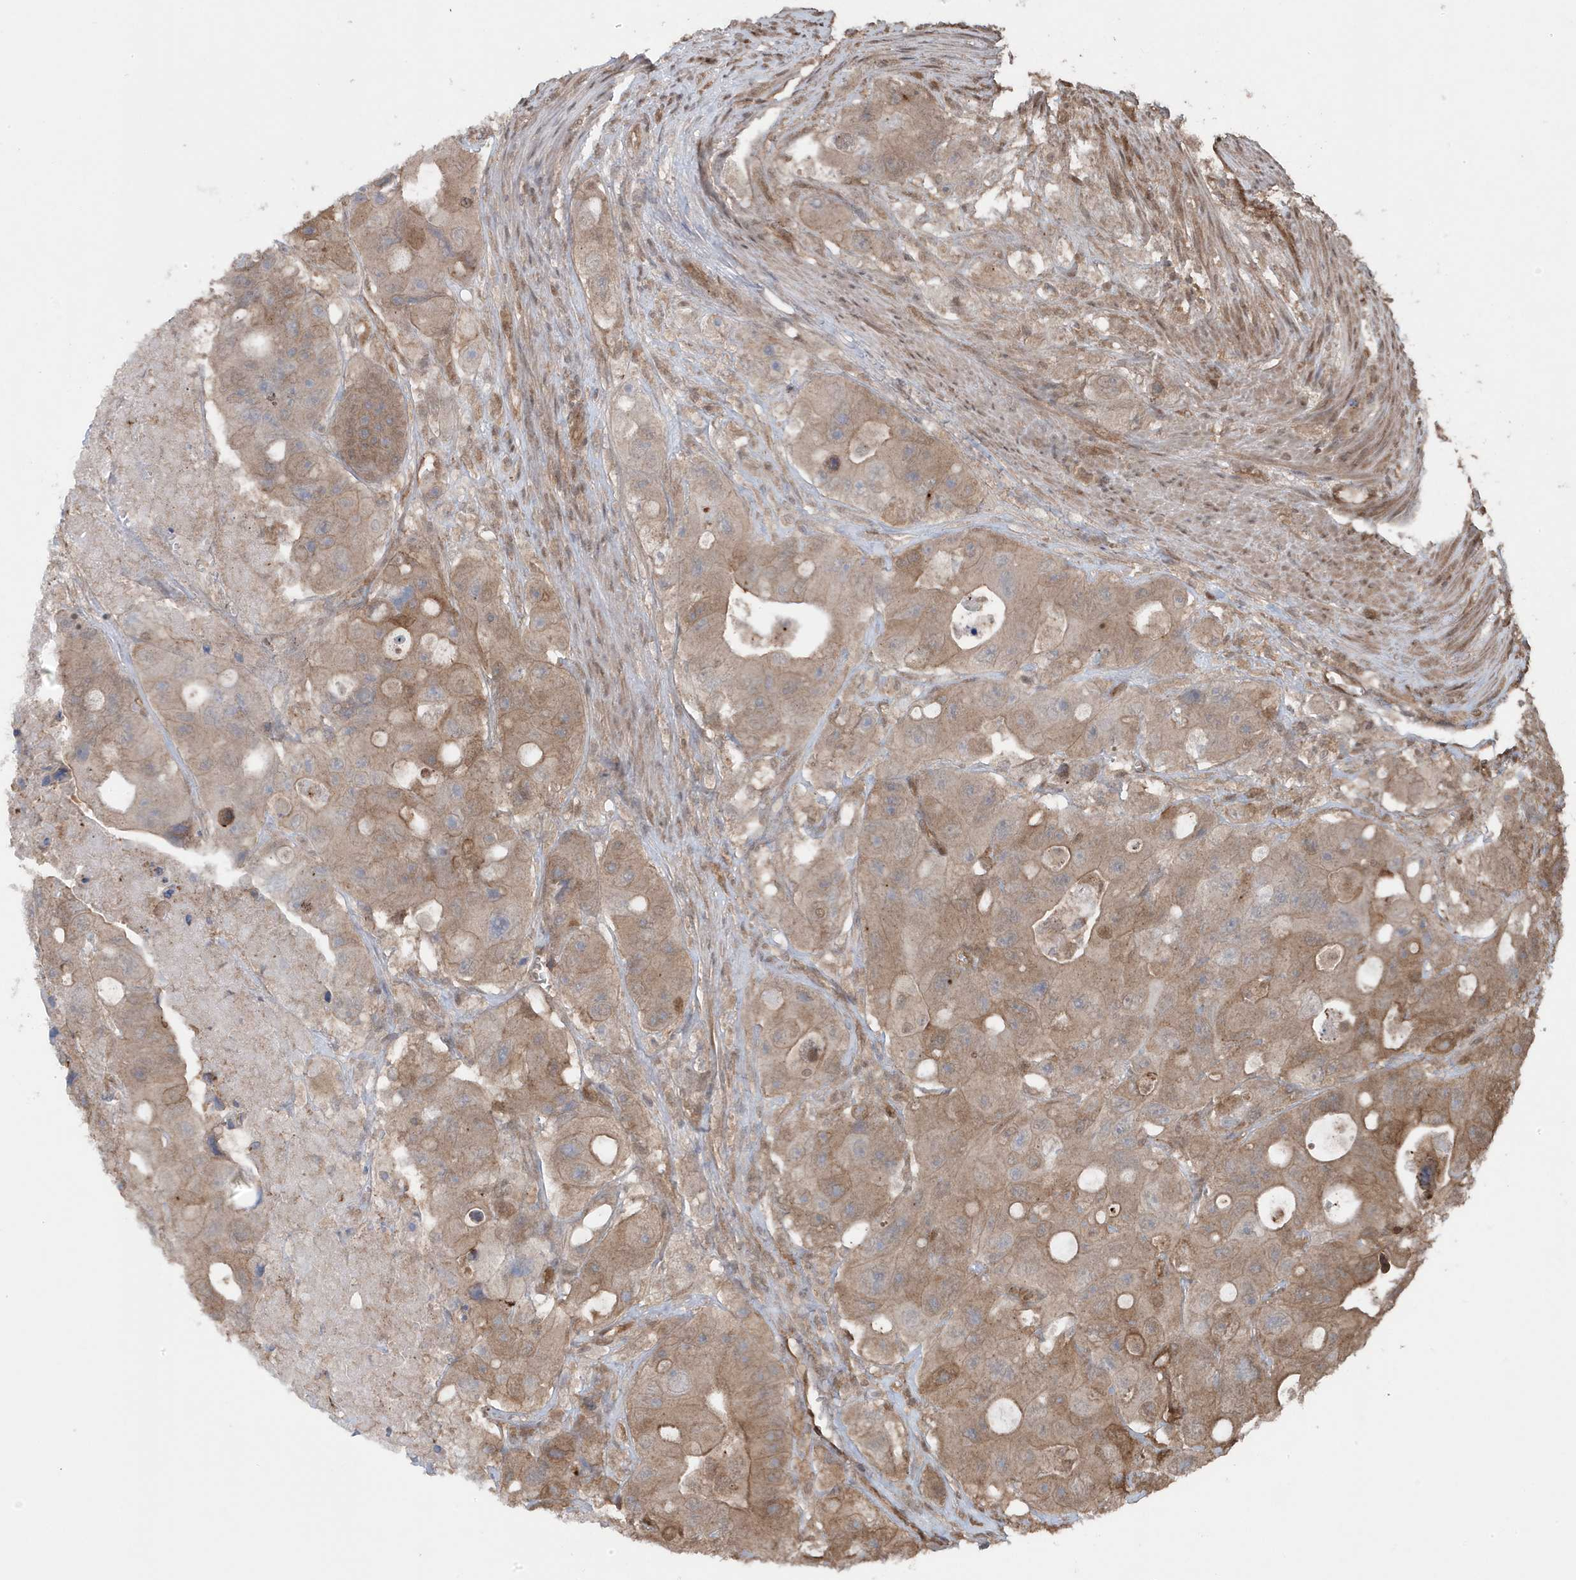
{"staining": {"intensity": "moderate", "quantity": "25%-75%", "location": "cytoplasmic/membranous"}, "tissue": "colorectal cancer", "cell_type": "Tumor cells", "image_type": "cancer", "snomed": [{"axis": "morphology", "description": "Adenocarcinoma, NOS"}, {"axis": "topography", "description": "Colon"}], "caption": "A photomicrograph of human colorectal cancer (adenocarcinoma) stained for a protein displays moderate cytoplasmic/membranous brown staining in tumor cells.", "gene": "MAPK1IP1L", "patient": {"sex": "female", "age": 46}}